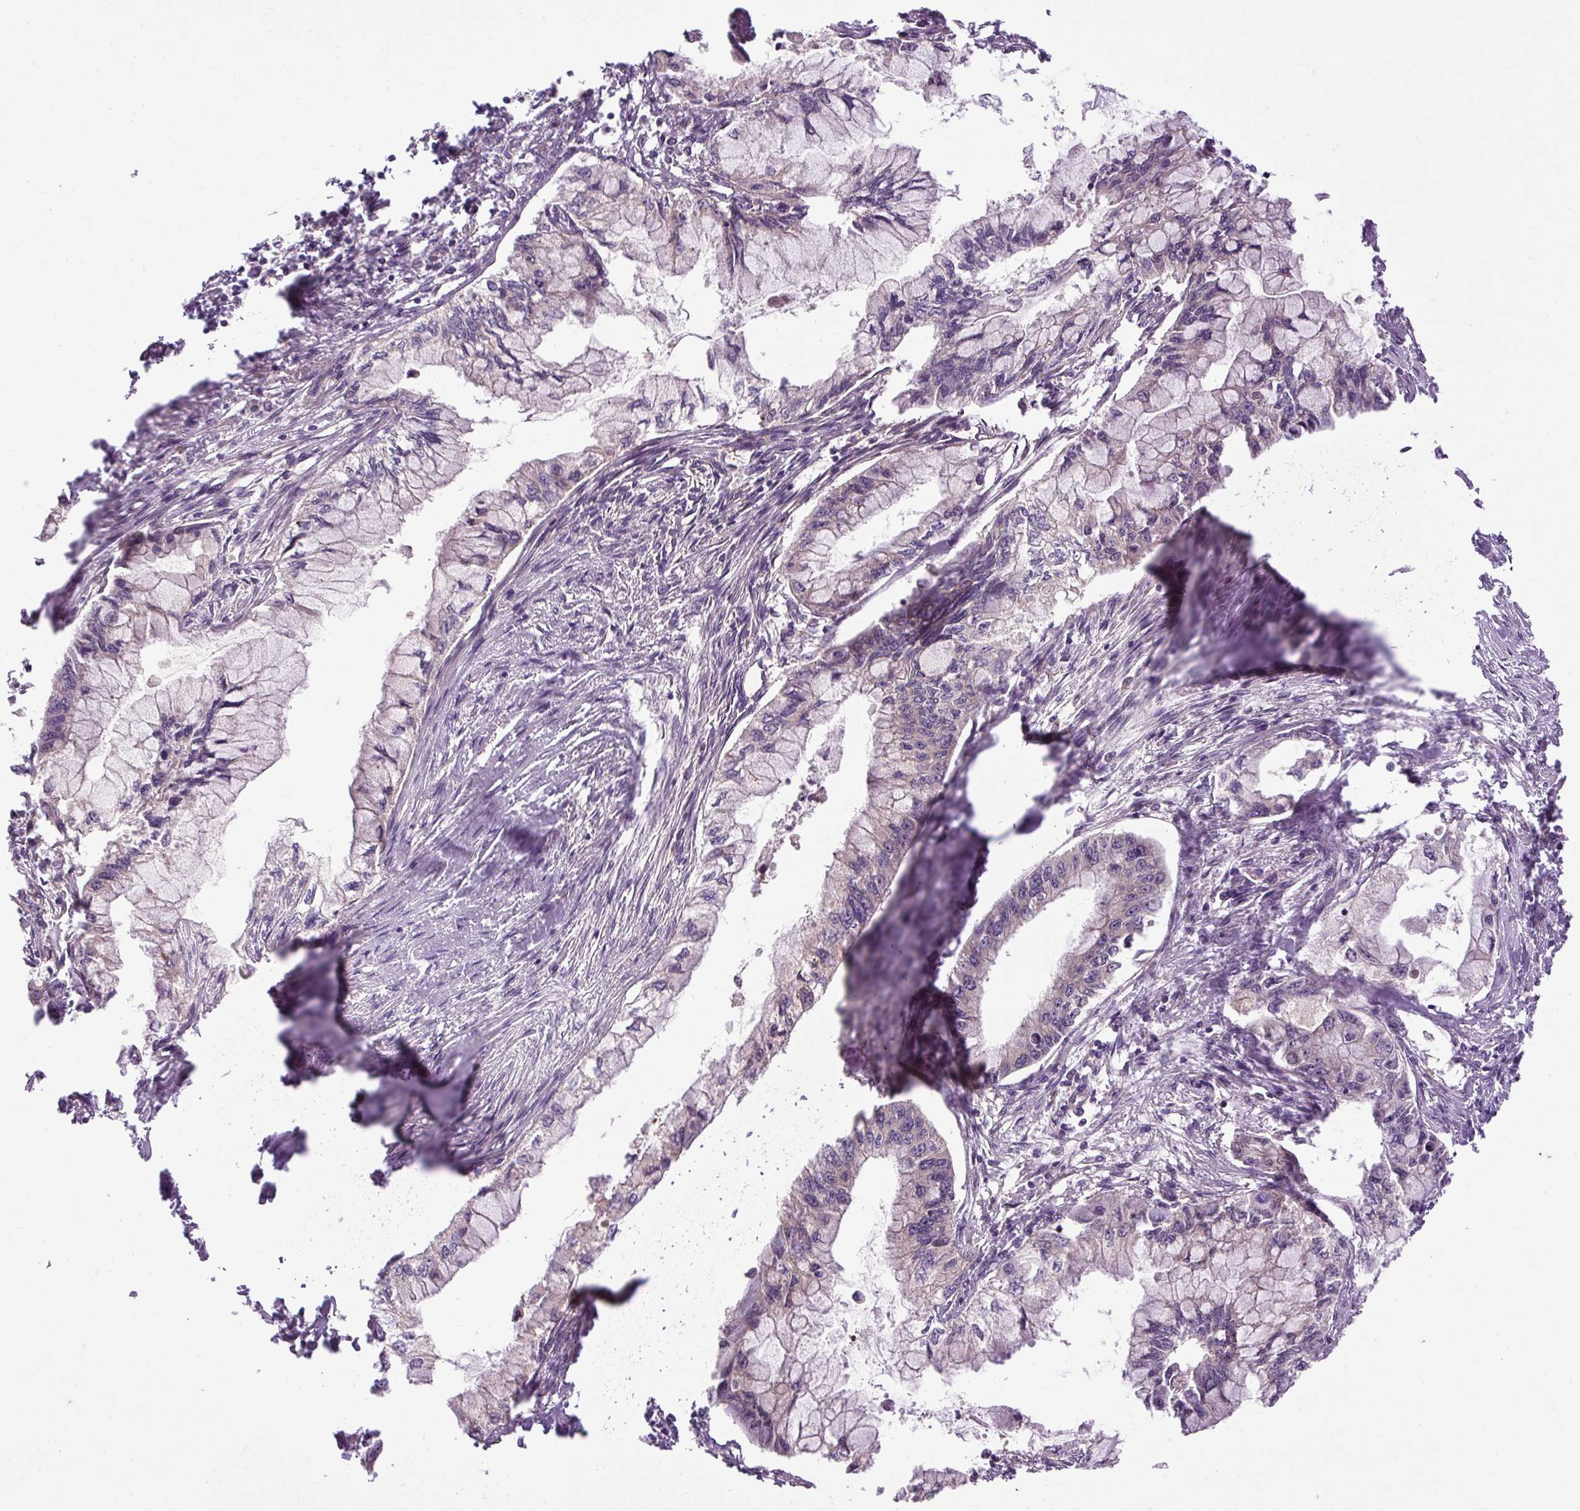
{"staining": {"intensity": "negative", "quantity": "none", "location": "none"}, "tissue": "pancreatic cancer", "cell_type": "Tumor cells", "image_type": "cancer", "snomed": [{"axis": "morphology", "description": "Adenocarcinoma, NOS"}, {"axis": "topography", "description": "Pancreas"}], "caption": "High magnification brightfield microscopy of pancreatic cancer (adenocarcinoma) stained with DAB (3,3'-diaminobenzidine) (brown) and counterstained with hematoxylin (blue): tumor cells show no significant positivity.", "gene": "FLRT1", "patient": {"sex": "male", "age": 48}}